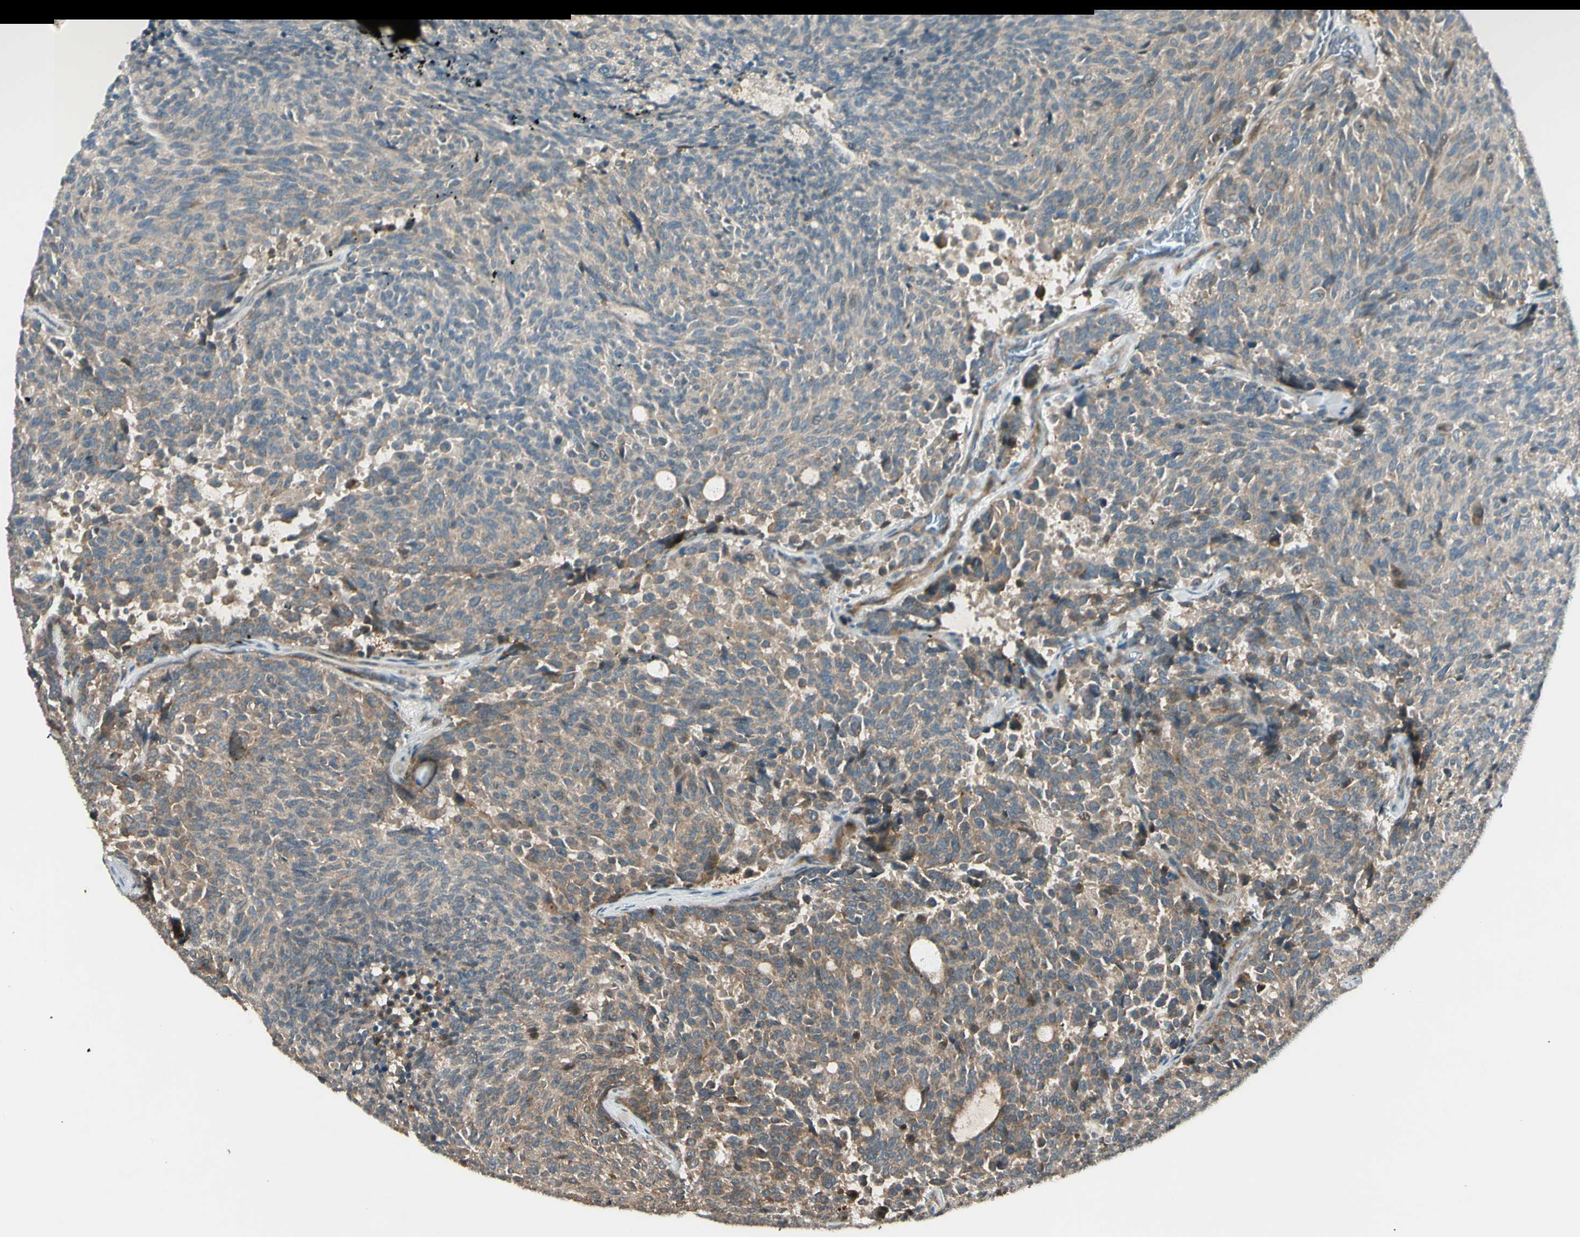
{"staining": {"intensity": "weak", "quantity": ">75%", "location": "cytoplasmic/membranous"}, "tissue": "carcinoid", "cell_type": "Tumor cells", "image_type": "cancer", "snomed": [{"axis": "morphology", "description": "Carcinoid, malignant, NOS"}, {"axis": "topography", "description": "Pancreas"}], "caption": "A high-resolution photomicrograph shows immunohistochemistry (IHC) staining of carcinoid (malignant), which demonstrates weak cytoplasmic/membranous expression in about >75% of tumor cells.", "gene": "ACVR1C", "patient": {"sex": "female", "age": 54}}